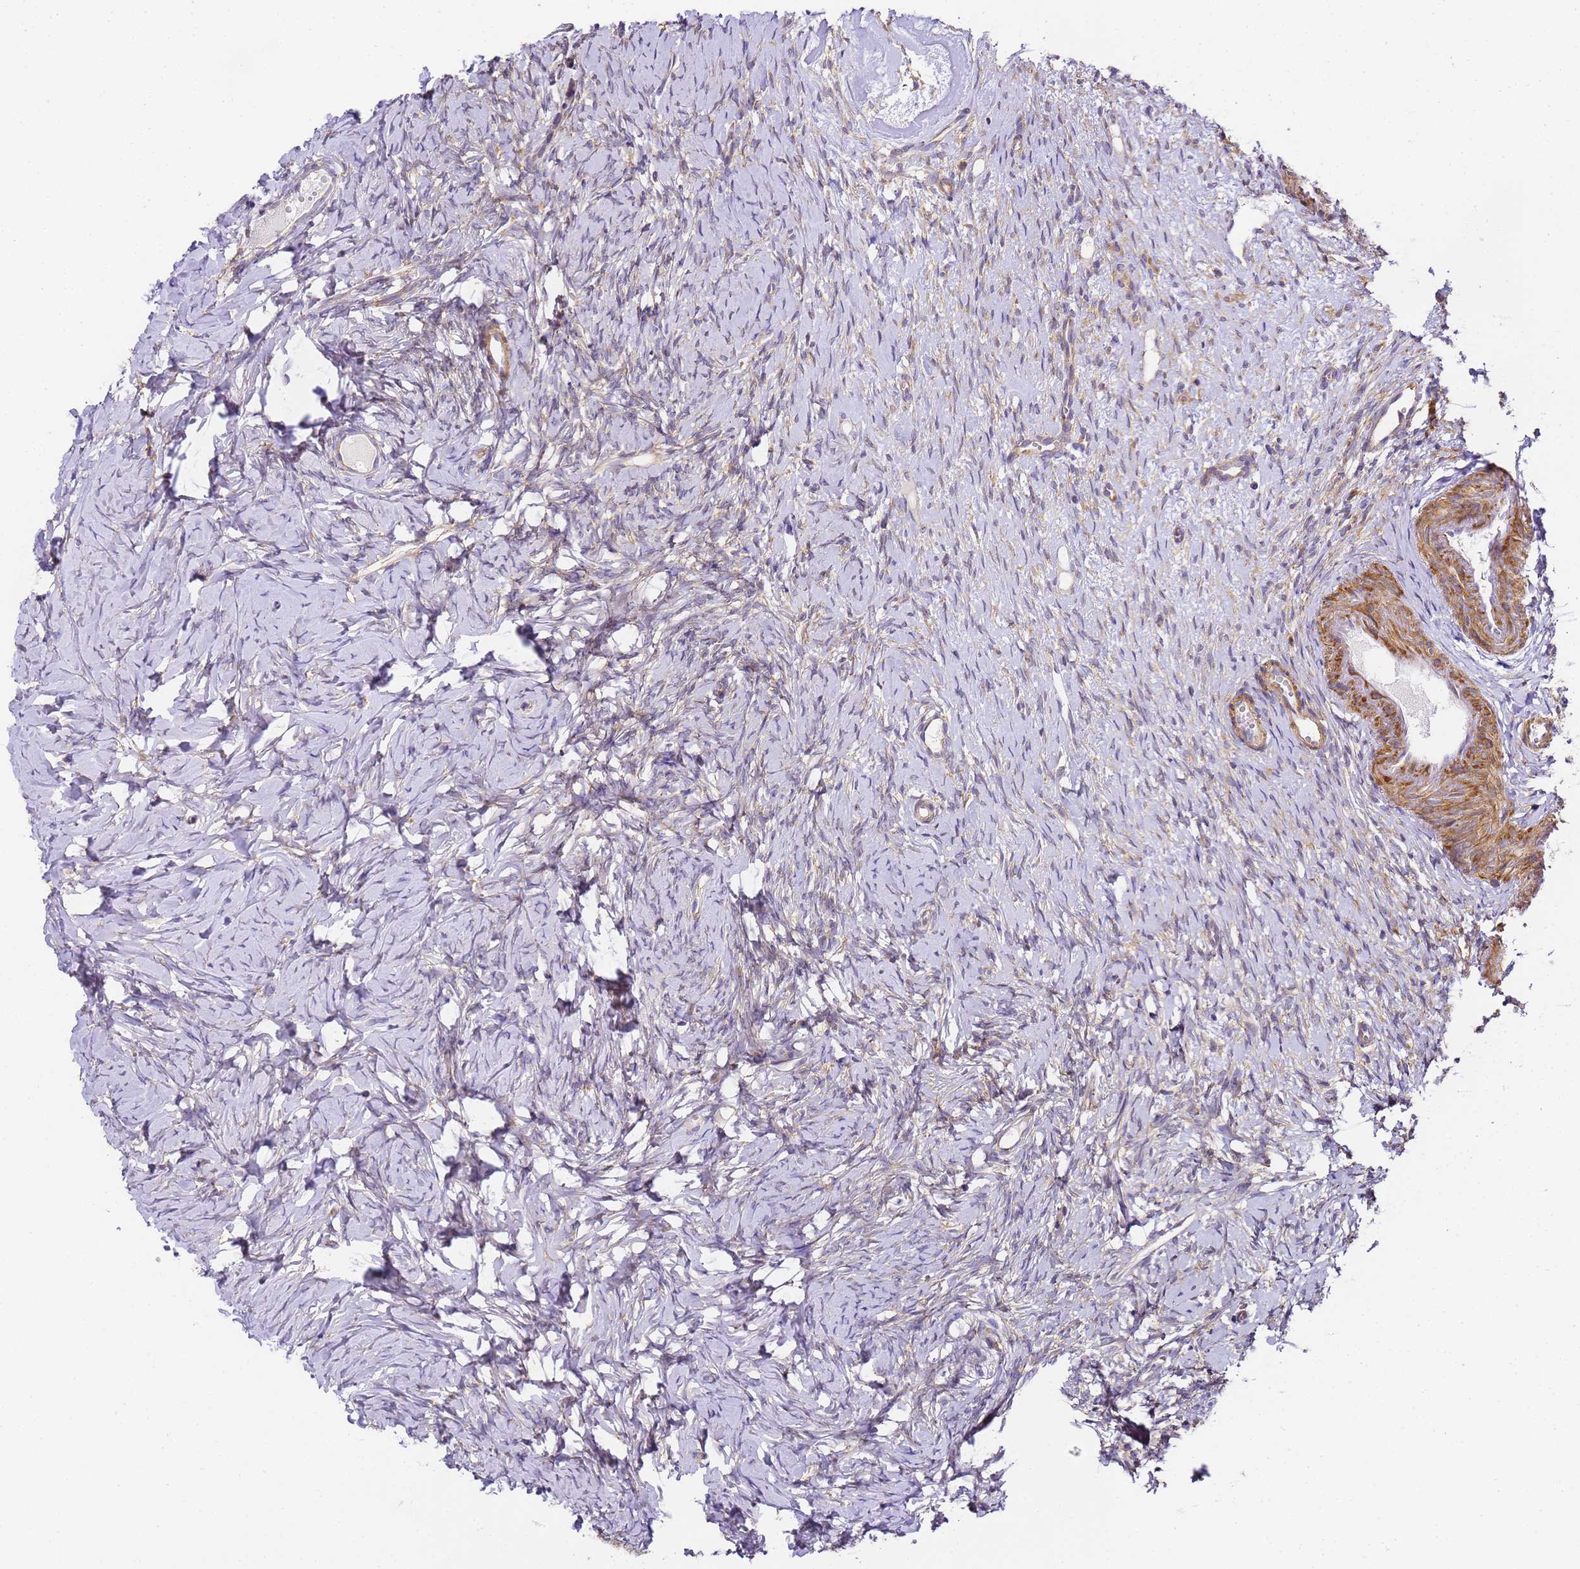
{"staining": {"intensity": "moderate", "quantity": "25%-75%", "location": "cytoplasmic/membranous"}, "tissue": "ovary", "cell_type": "Ovarian stroma cells", "image_type": "normal", "snomed": [{"axis": "morphology", "description": "Normal tissue, NOS"}, {"axis": "topography", "description": "Ovary"}], "caption": "Moderate cytoplasmic/membranous expression is appreciated in approximately 25%-75% of ovarian stroma cells in benign ovary.", "gene": "RPL13A", "patient": {"sex": "female", "age": 51}}